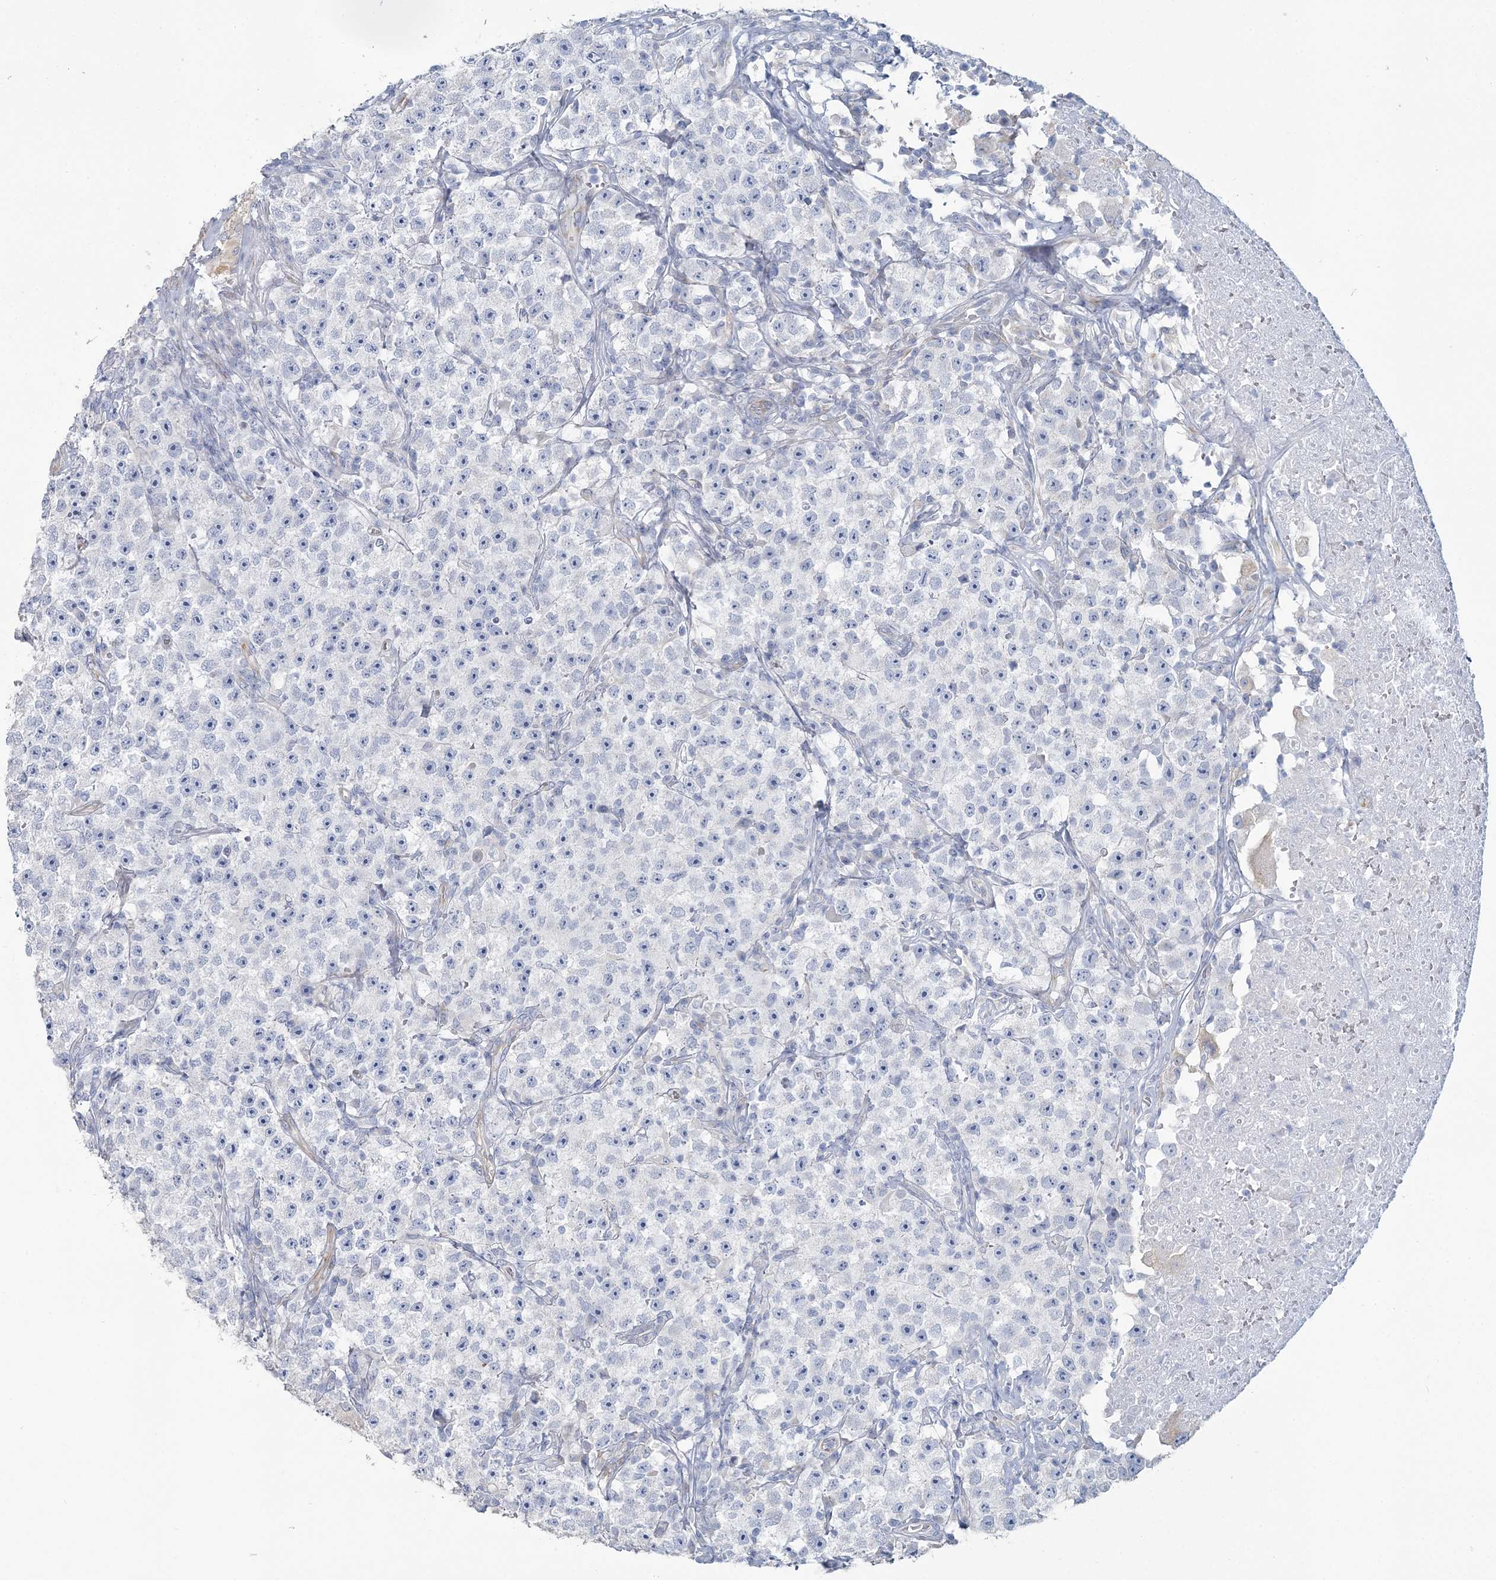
{"staining": {"intensity": "negative", "quantity": "none", "location": "none"}, "tissue": "testis cancer", "cell_type": "Tumor cells", "image_type": "cancer", "snomed": [{"axis": "morphology", "description": "Seminoma, NOS"}, {"axis": "topography", "description": "Testis"}], "caption": "Immunohistochemical staining of human seminoma (testis) reveals no significant positivity in tumor cells.", "gene": "CMBL", "patient": {"sex": "male", "age": 22}}